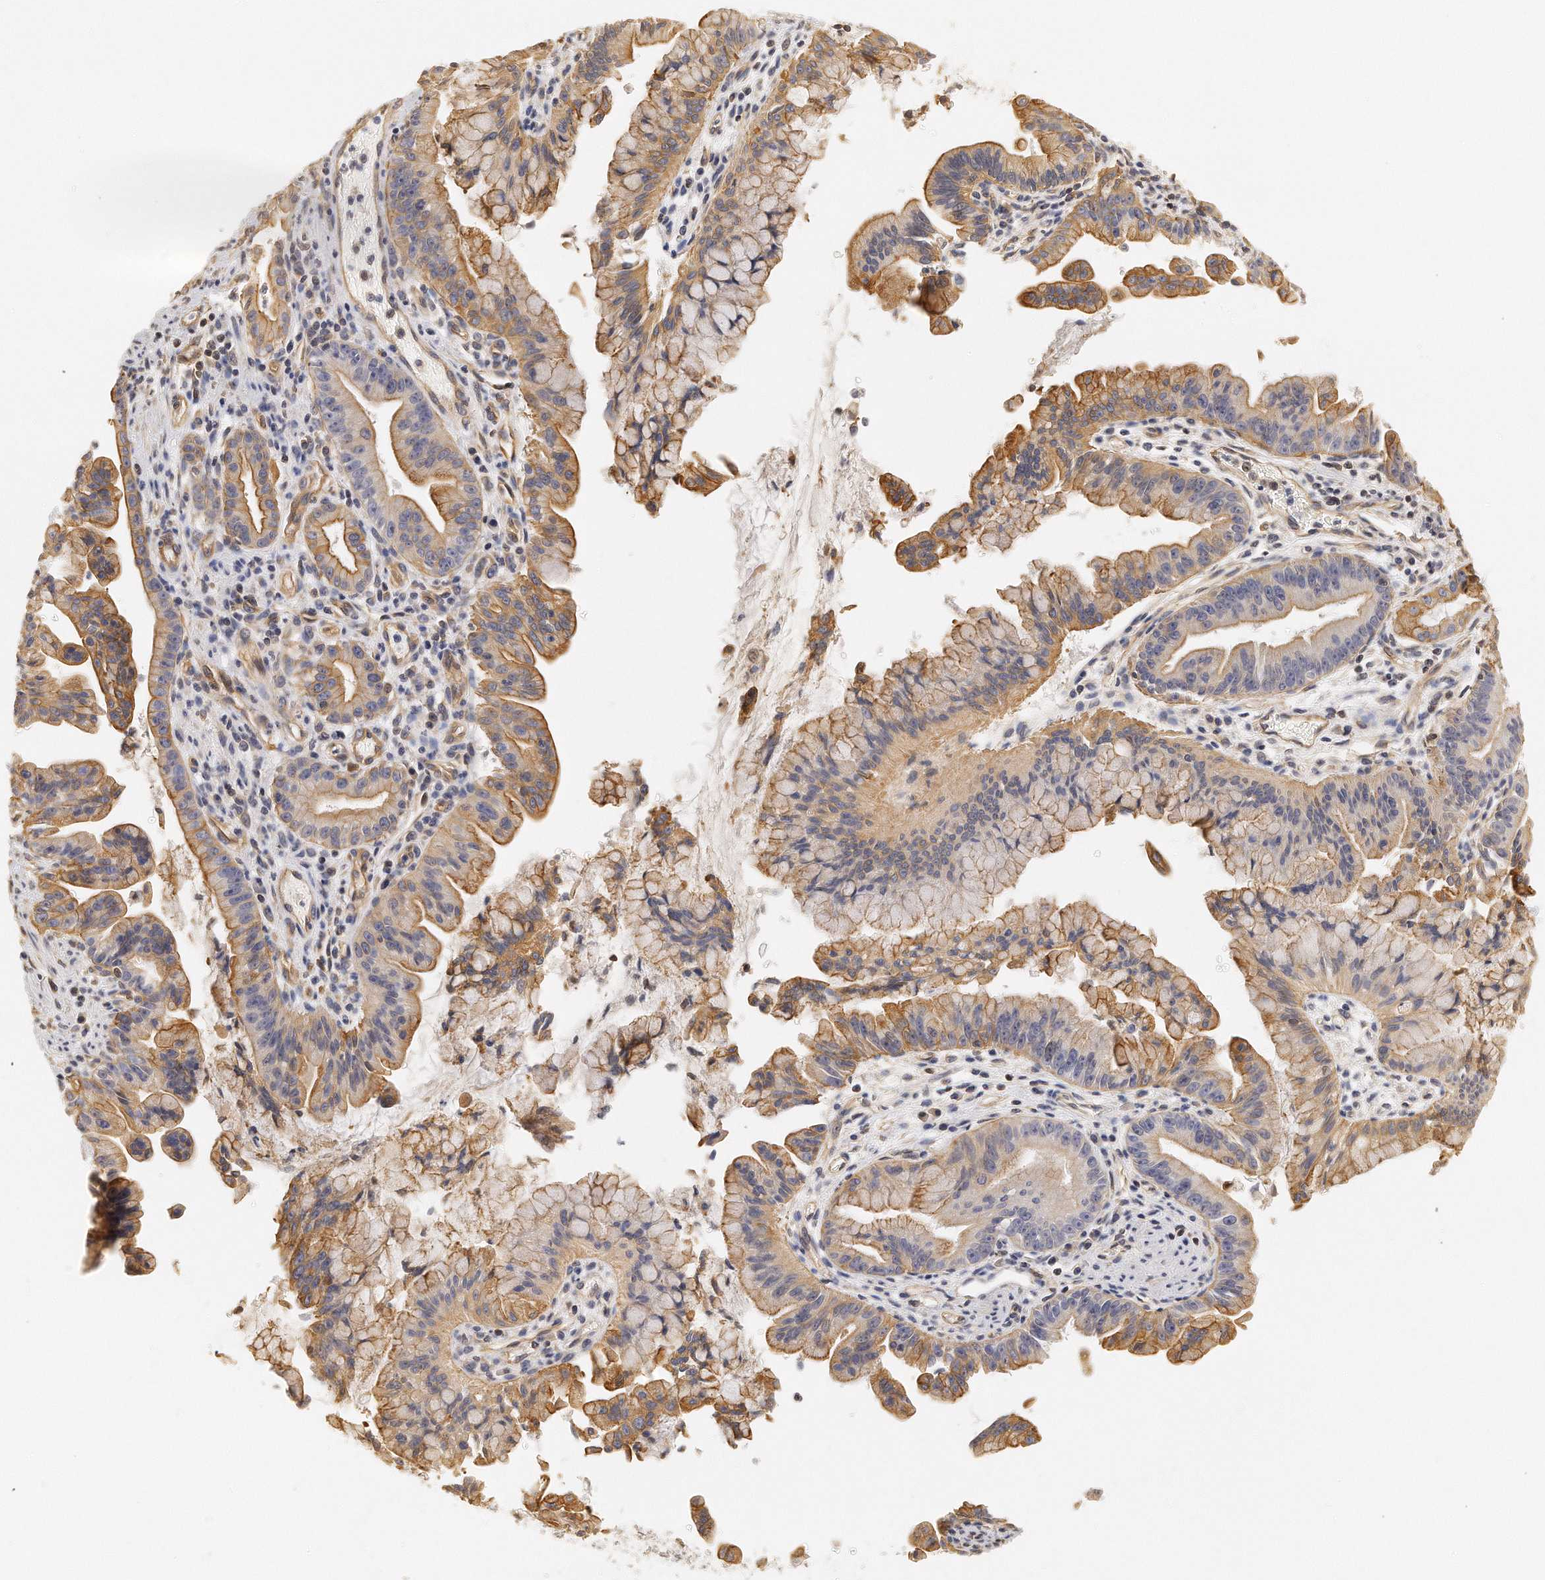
{"staining": {"intensity": "moderate", "quantity": ">75%", "location": "cytoplasmic/membranous"}, "tissue": "pancreatic cancer", "cell_type": "Tumor cells", "image_type": "cancer", "snomed": [{"axis": "morphology", "description": "Adenocarcinoma, NOS"}, {"axis": "topography", "description": "Pancreas"}], "caption": "Human pancreatic cancer (adenocarcinoma) stained for a protein (brown) demonstrates moderate cytoplasmic/membranous positive positivity in approximately >75% of tumor cells.", "gene": "CHST7", "patient": {"sex": "male", "age": 59}}